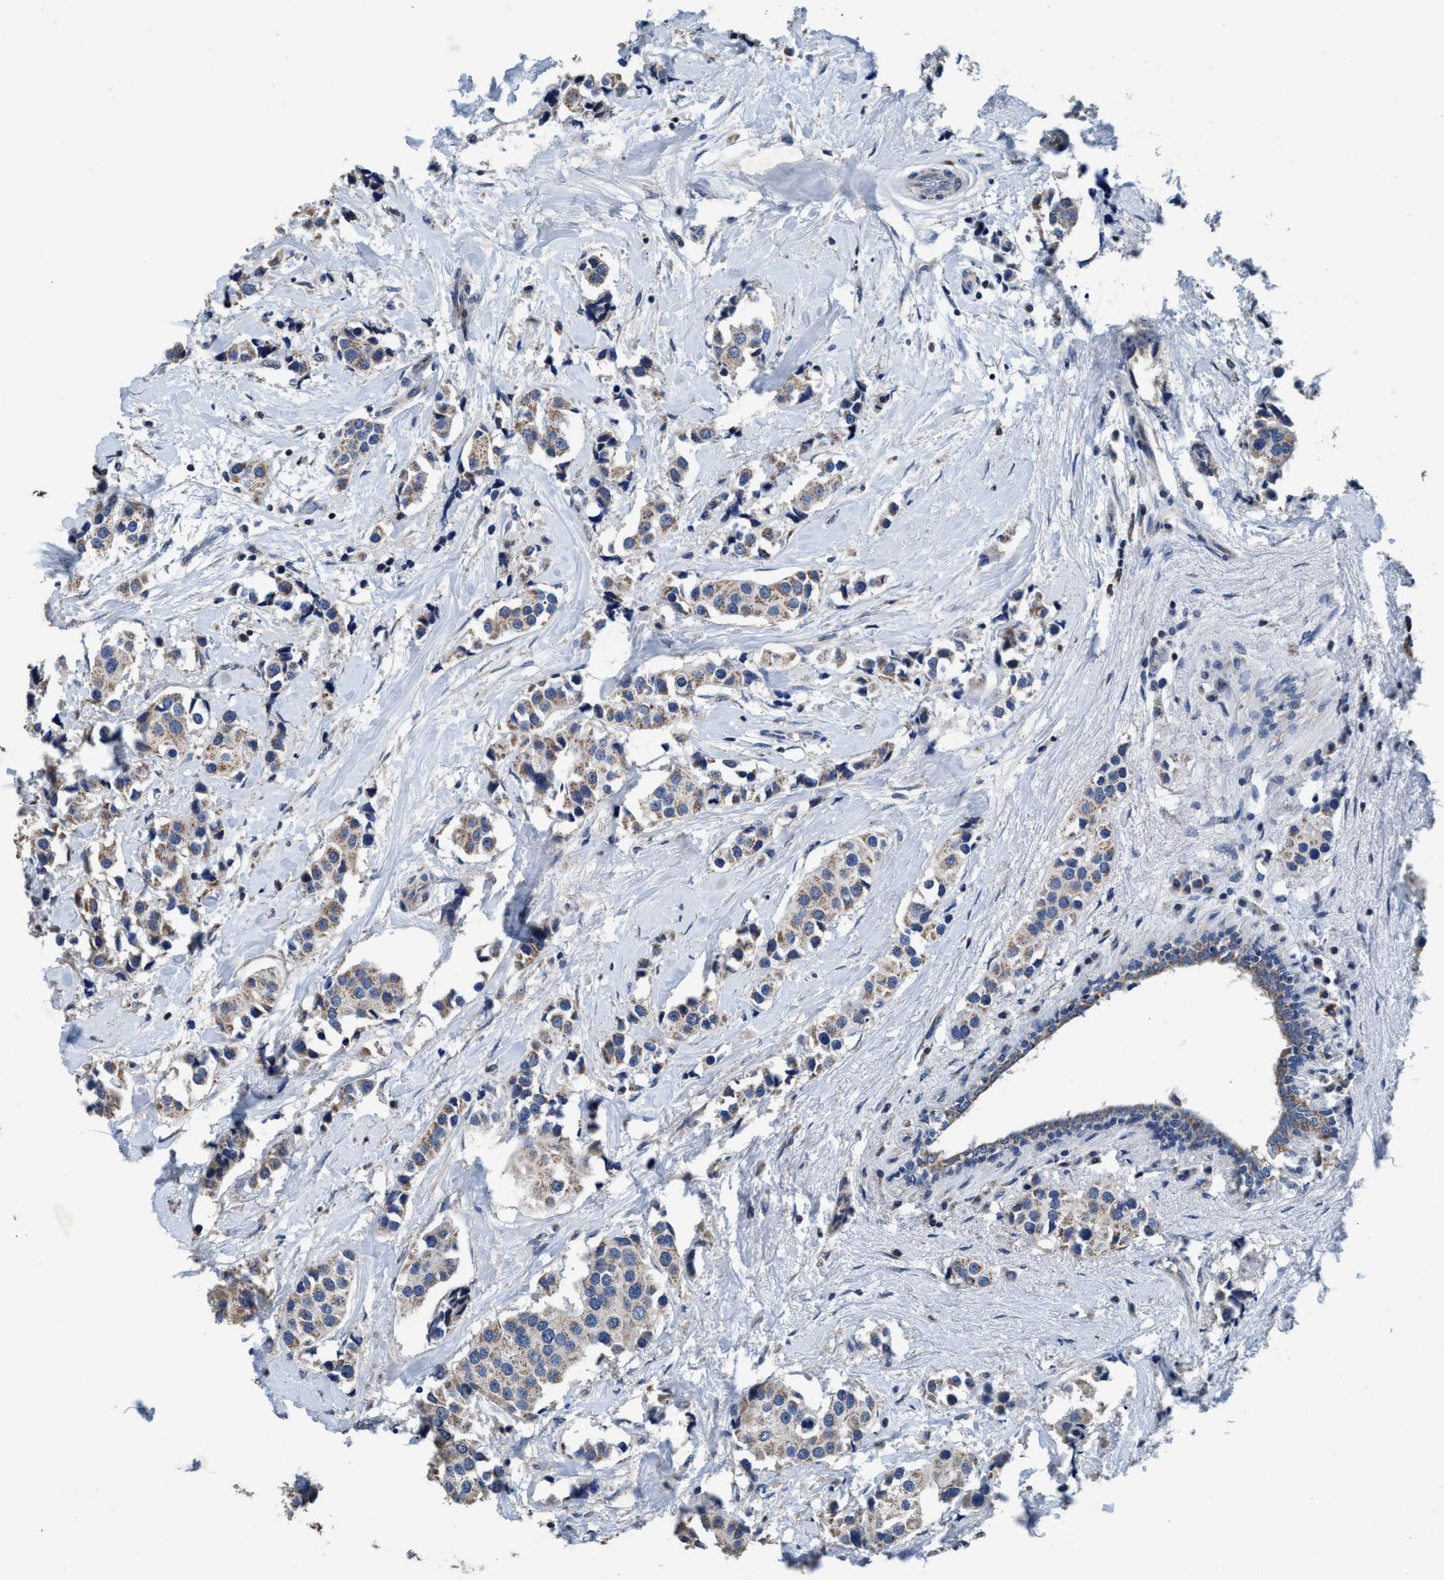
{"staining": {"intensity": "weak", "quantity": "25%-75%", "location": "cytoplasmic/membranous"}, "tissue": "breast cancer", "cell_type": "Tumor cells", "image_type": "cancer", "snomed": [{"axis": "morphology", "description": "Normal tissue, NOS"}, {"axis": "morphology", "description": "Duct carcinoma"}, {"axis": "topography", "description": "Breast"}], "caption": "A high-resolution photomicrograph shows immunohistochemistry staining of breast cancer, which reveals weak cytoplasmic/membranous expression in approximately 25%-75% of tumor cells.", "gene": "ANKFN1", "patient": {"sex": "female", "age": 39}}